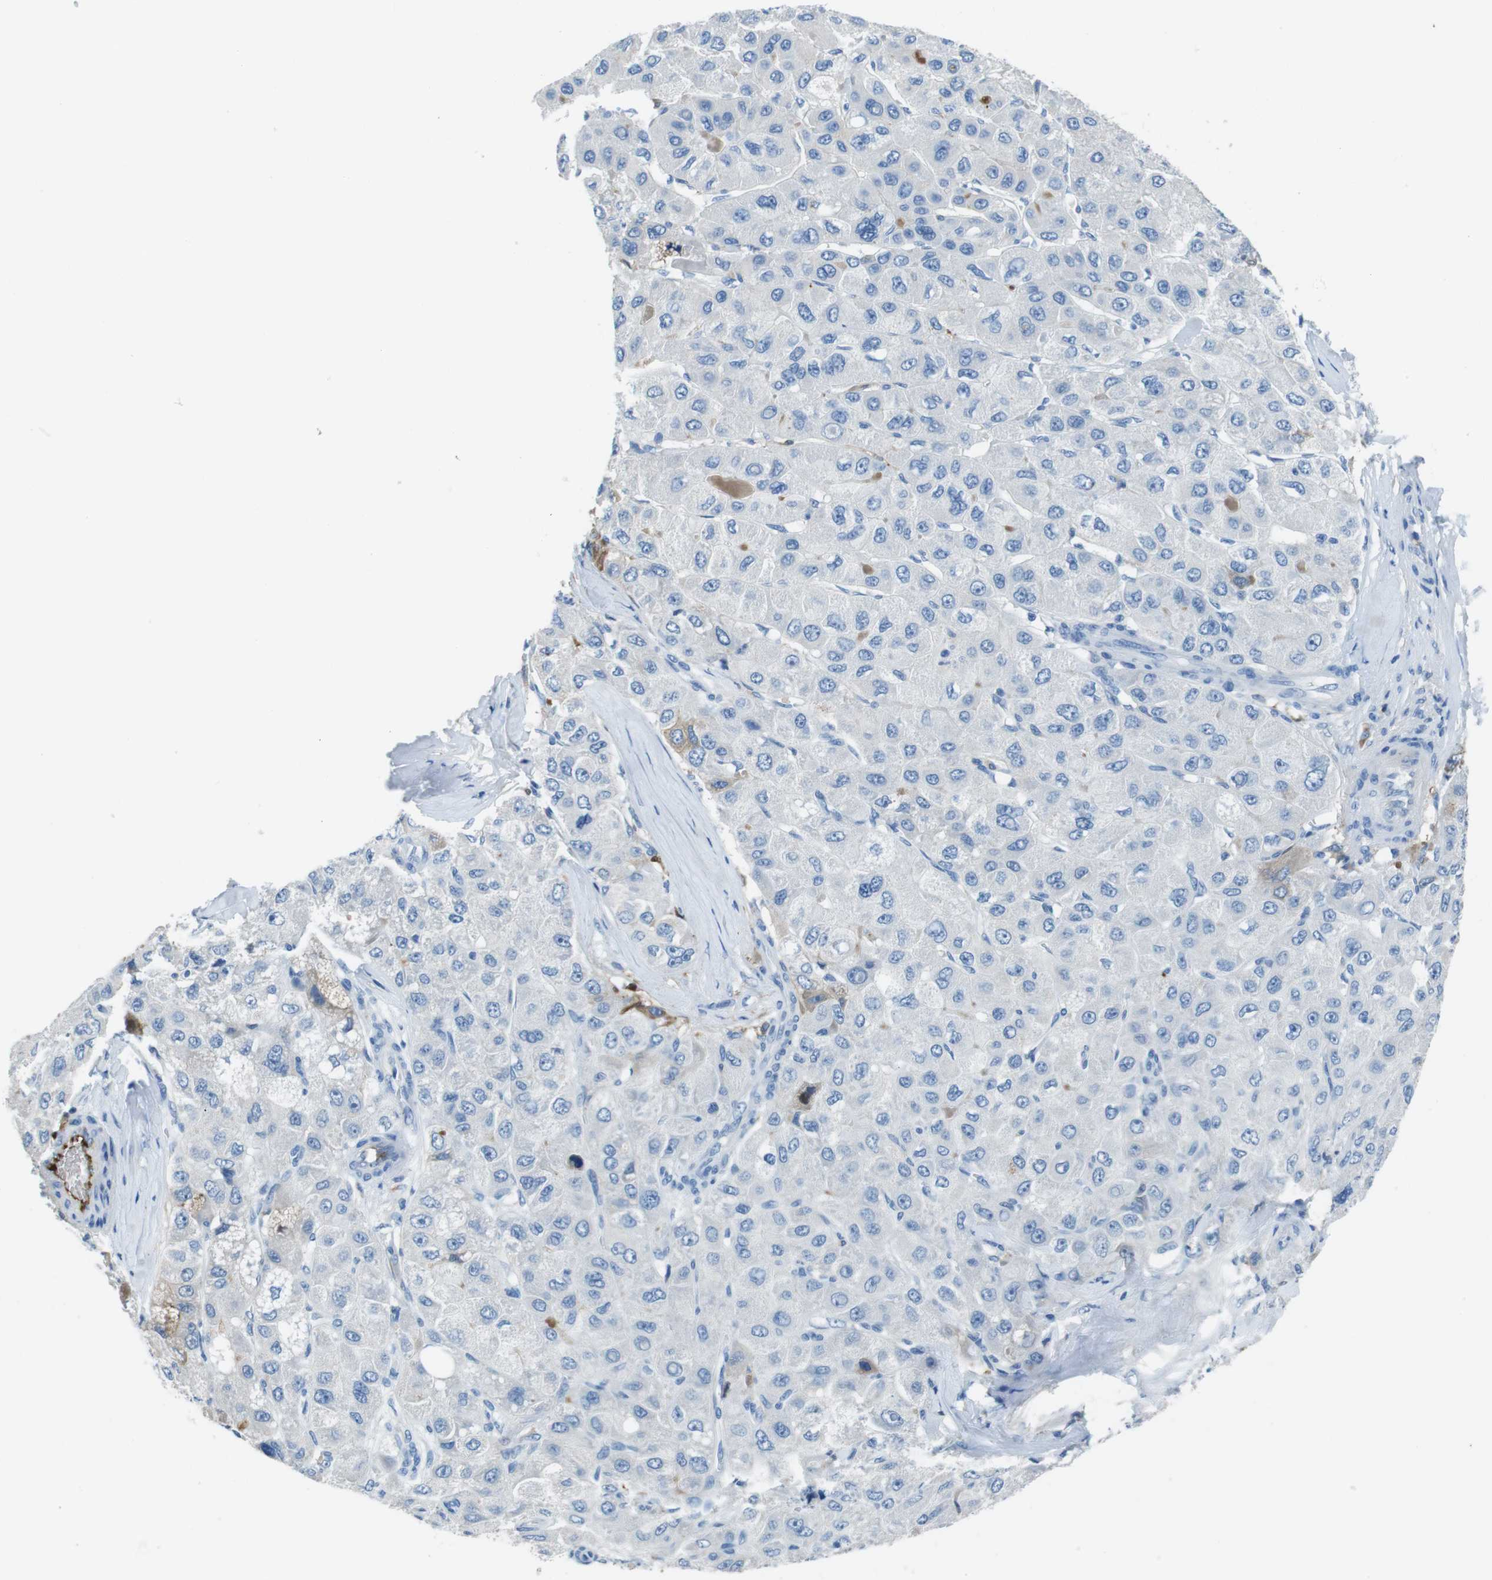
{"staining": {"intensity": "negative", "quantity": "none", "location": "none"}, "tissue": "liver cancer", "cell_type": "Tumor cells", "image_type": "cancer", "snomed": [{"axis": "morphology", "description": "Carcinoma, Hepatocellular, NOS"}, {"axis": "topography", "description": "Liver"}], "caption": "A photomicrograph of human hepatocellular carcinoma (liver) is negative for staining in tumor cells. (Stains: DAB immunohistochemistry with hematoxylin counter stain, Microscopy: brightfield microscopy at high magnification).", "gene": "TMPRSS15", "patient": {"sex": "male", "age": 80}}